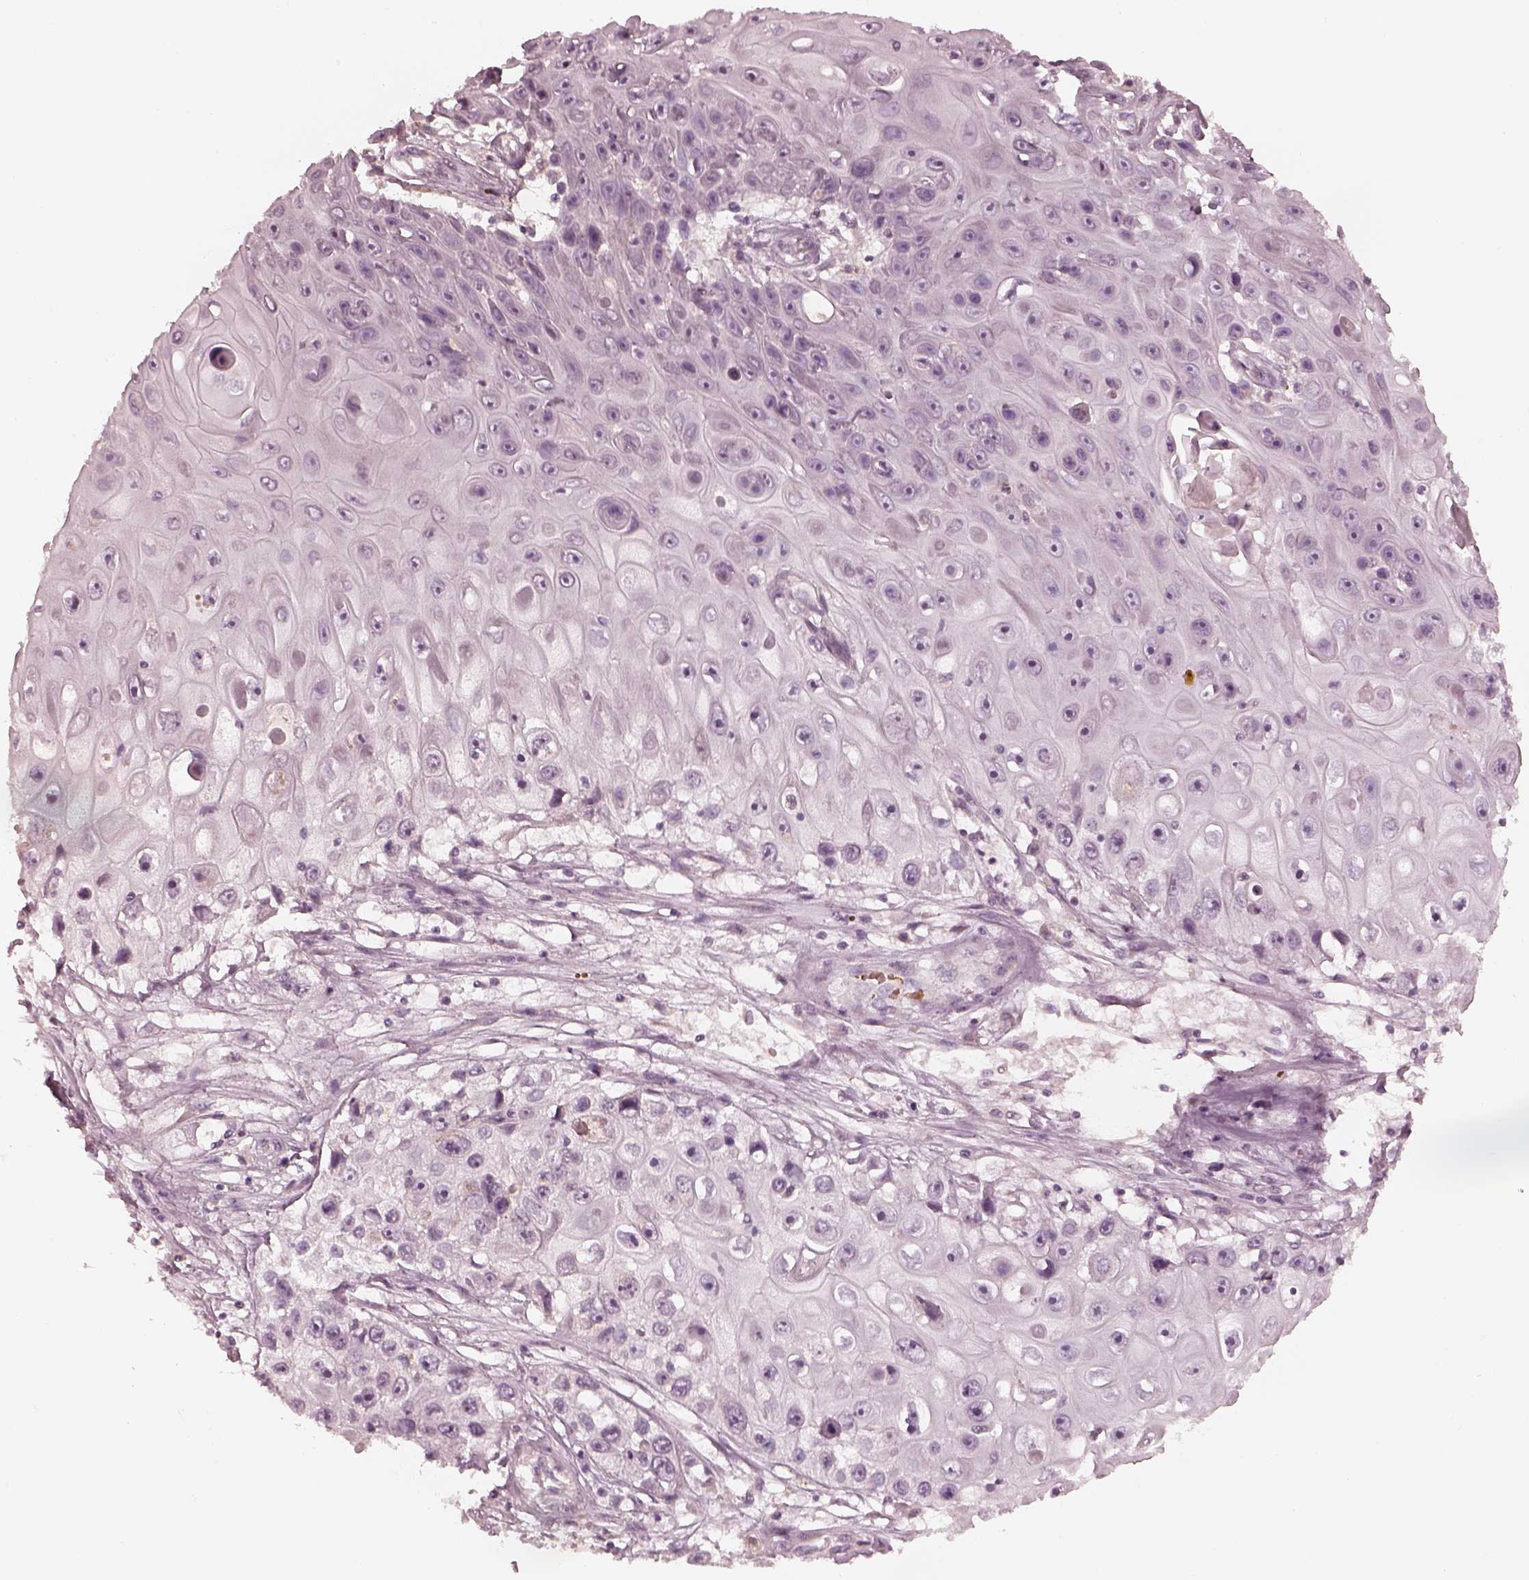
{"staining": {"intensity": "negative", "quantity": "none", "location": "none"}, "tissue": "skin cancer", "cell_type": "Tumor cells", "image_type": "cancer", "snomed": [{"axis": "morphology", "description": "Squamous cell carcinoma, NOS"}, {"axis": "topography", "description": "Skin"}], "caption": "There is no significant expression in tumor cells of skin squamous cell carcinoma.", "gene": "ANKLE1", "patient": {"sex": "male", "age": 82}}